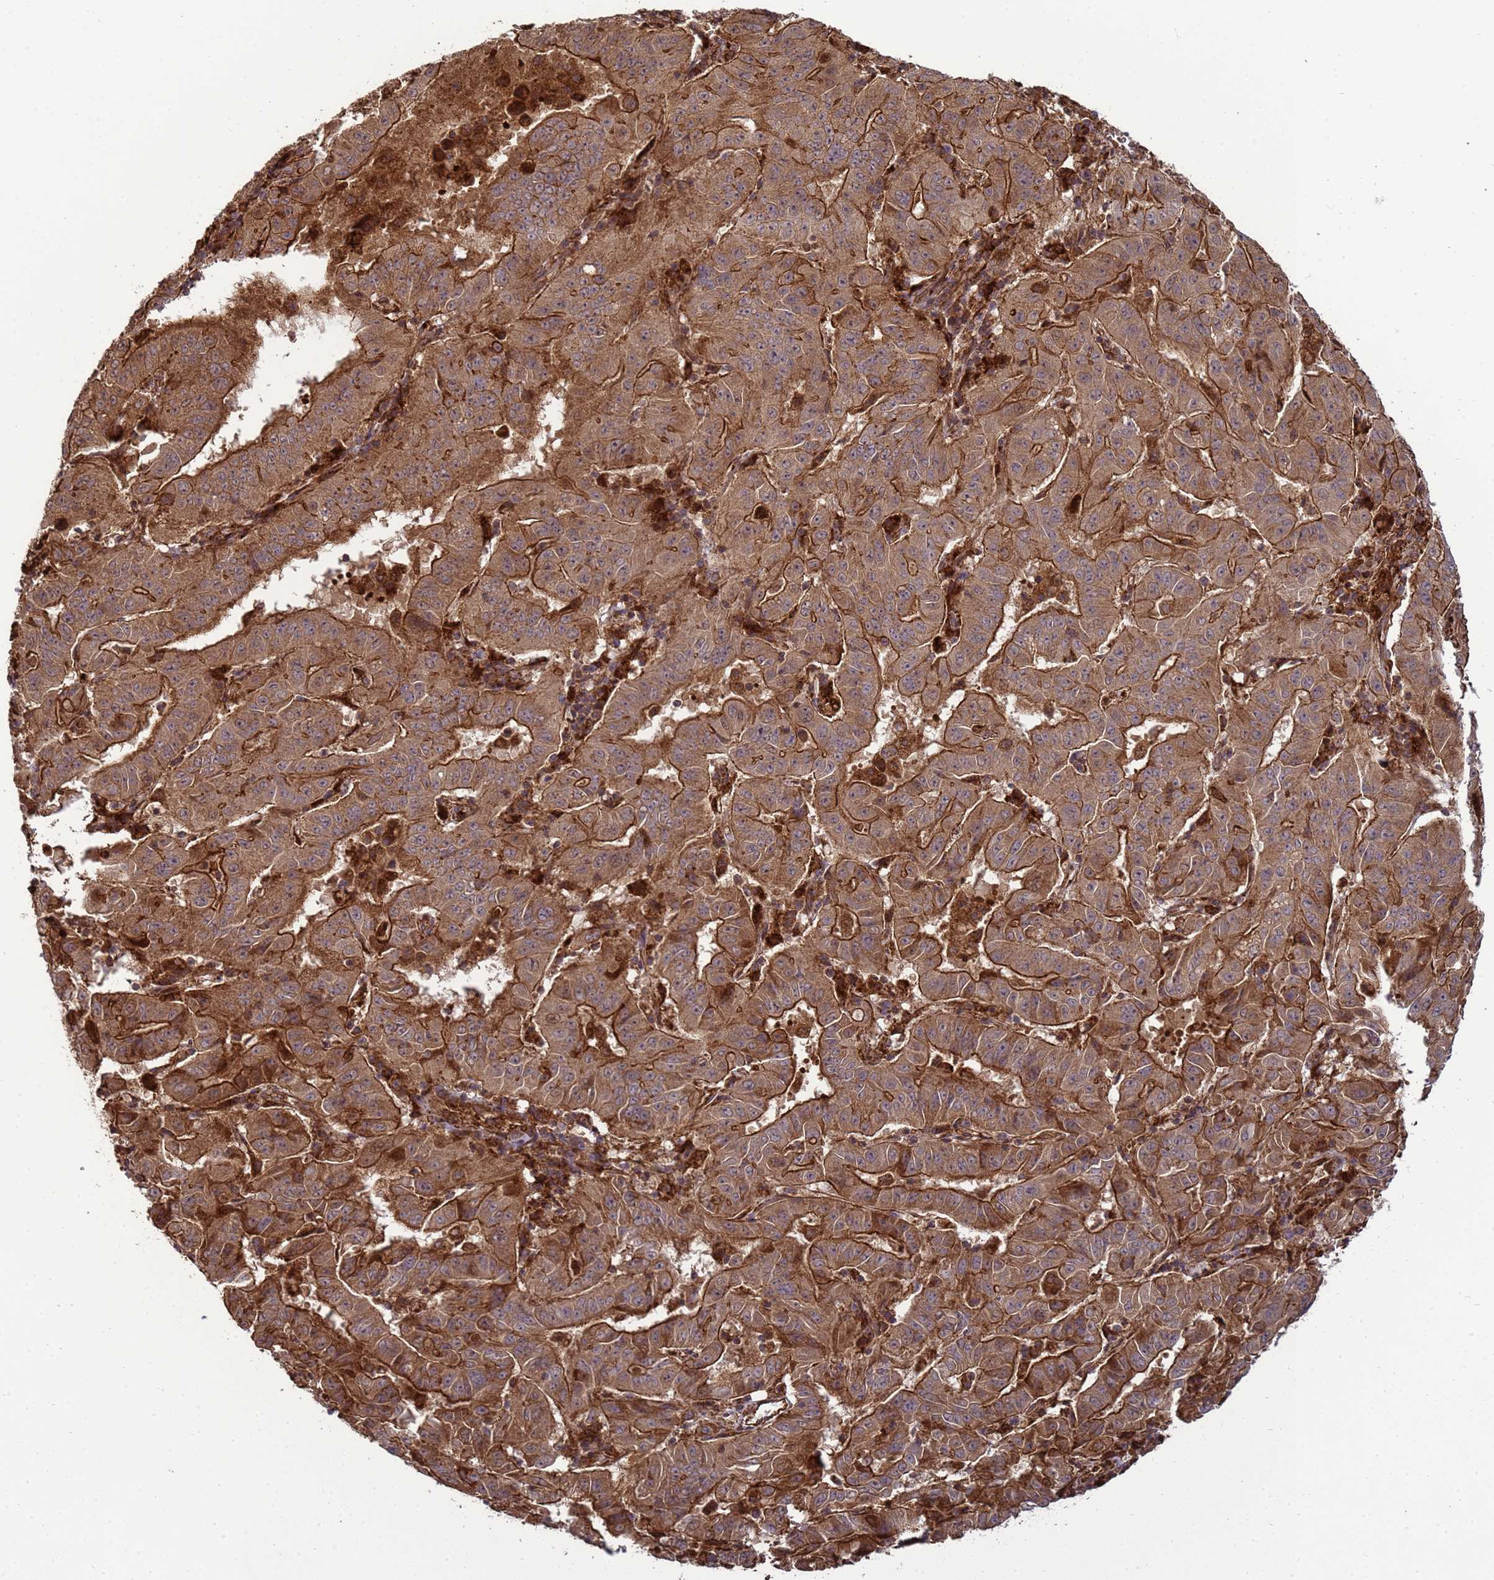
{"staining": {"intensity": "strong", "quantity": ">75%", "location": "cytoplasmic/membranous"}, "tissue": "pancreatic cancer", "cell_type": "Tumor cells", "image_type": "cancer", "snomed": [{"axis": "morphology", "description": "Adenocarcinoma, NOS"}, {"axis": "topography", "description": "Pancreas"}], "caption": "Immunohistochemistry (IHC) image of neoplastic tissue: human pancreatic adenocarcinoma stained using IHC demonstrates high levels of strong protein expression localized specifically in the cytoplasmic/membranous of tumor cells, appearing as a cytoplasmic/membranous brown color.", "gene": "CNOT1", "patient": {"sex": "male", "age": 63}}